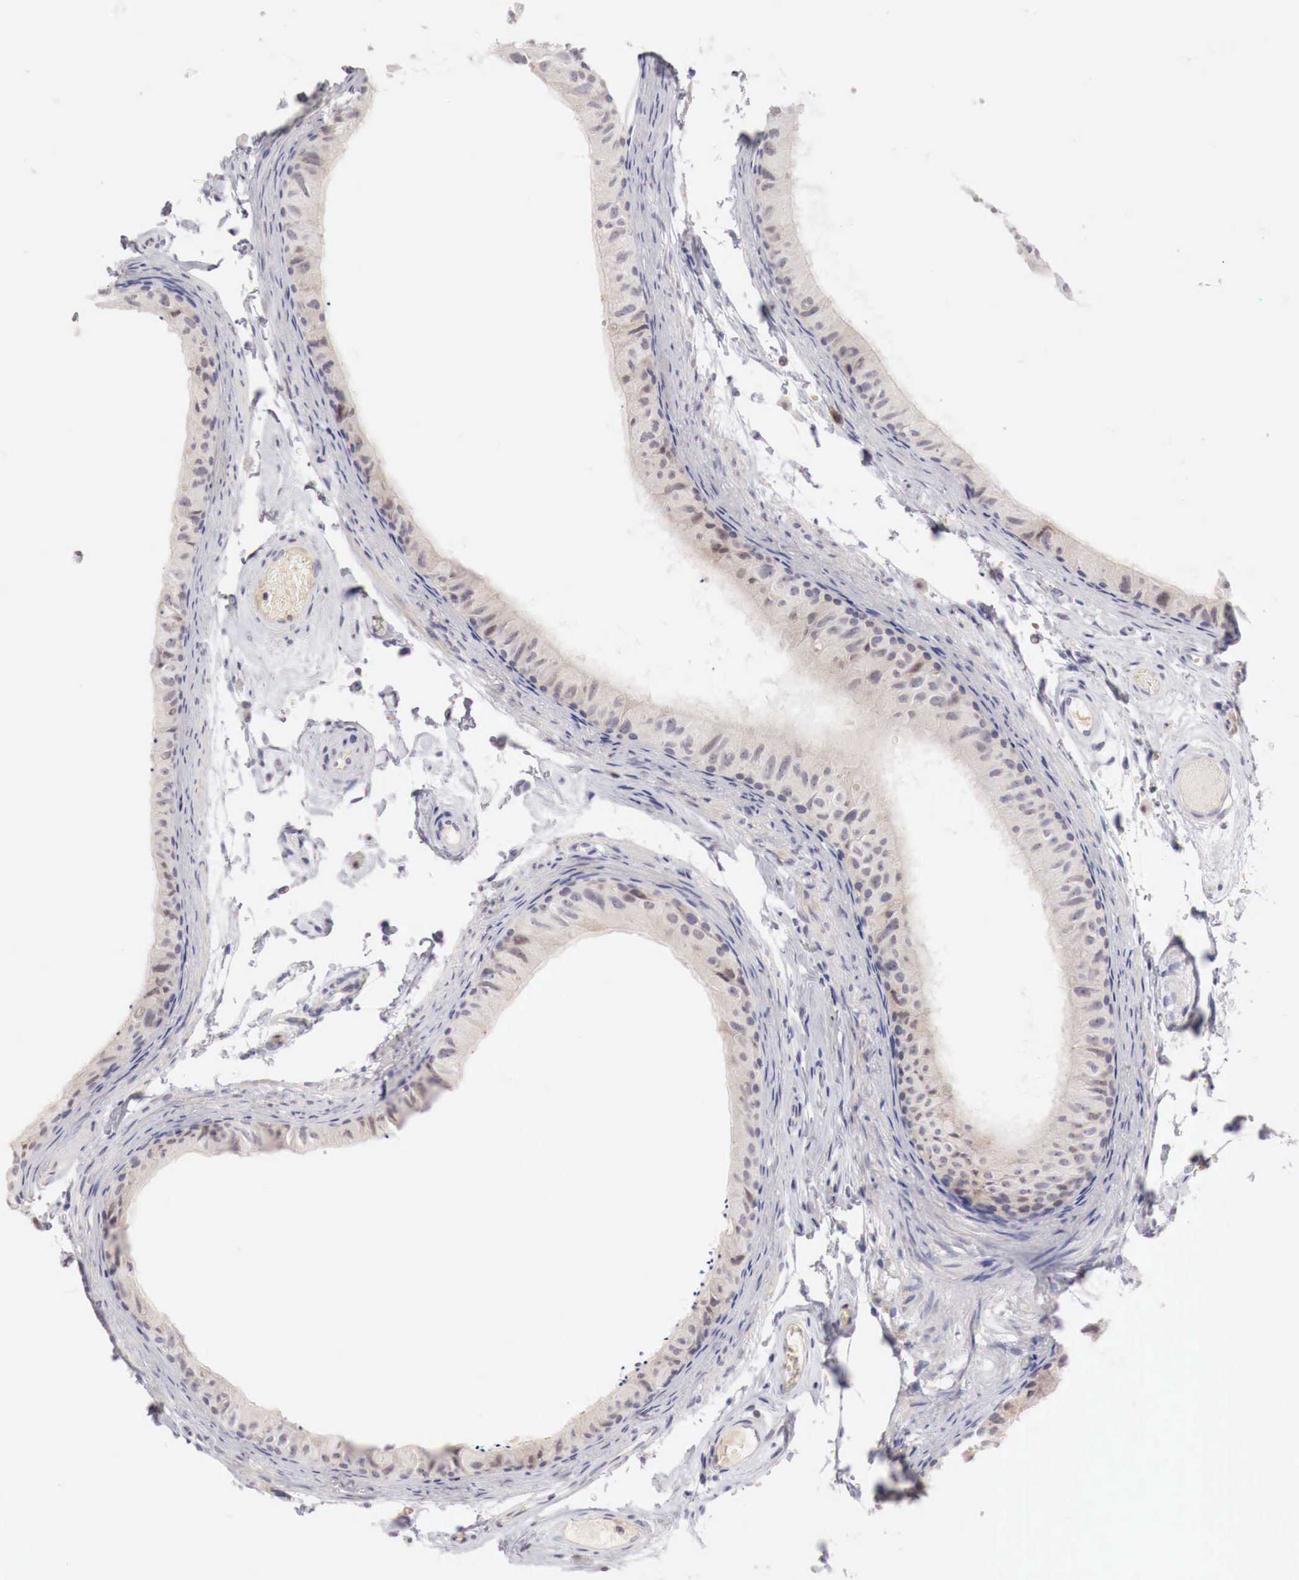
{"staining": {"intensity": "weak", "quantity": ">75%", "location": "cytoplasmic/membranous"}, "tissue": "epididymis", "cell_type": "Glandular cells", "image_type": "normal", "snomed": [{"axis": "morphology", "description": "Normal tissue, NOS"}, {"axis": "topography", "description": "Epididymis"}], "caption": "Immunohistochemical staining of unremarkable human epididymis demonstrates low levels of weak cytoplasmic/membranous staining in about >75% of glandular cells. The protein of interest is stained brown, and the nuclei are stained in blue (DAB IHC with brightfield microscopy, high magnification).", "gene": "GATA1", "patient": {"sex": "male", "age": 77}}